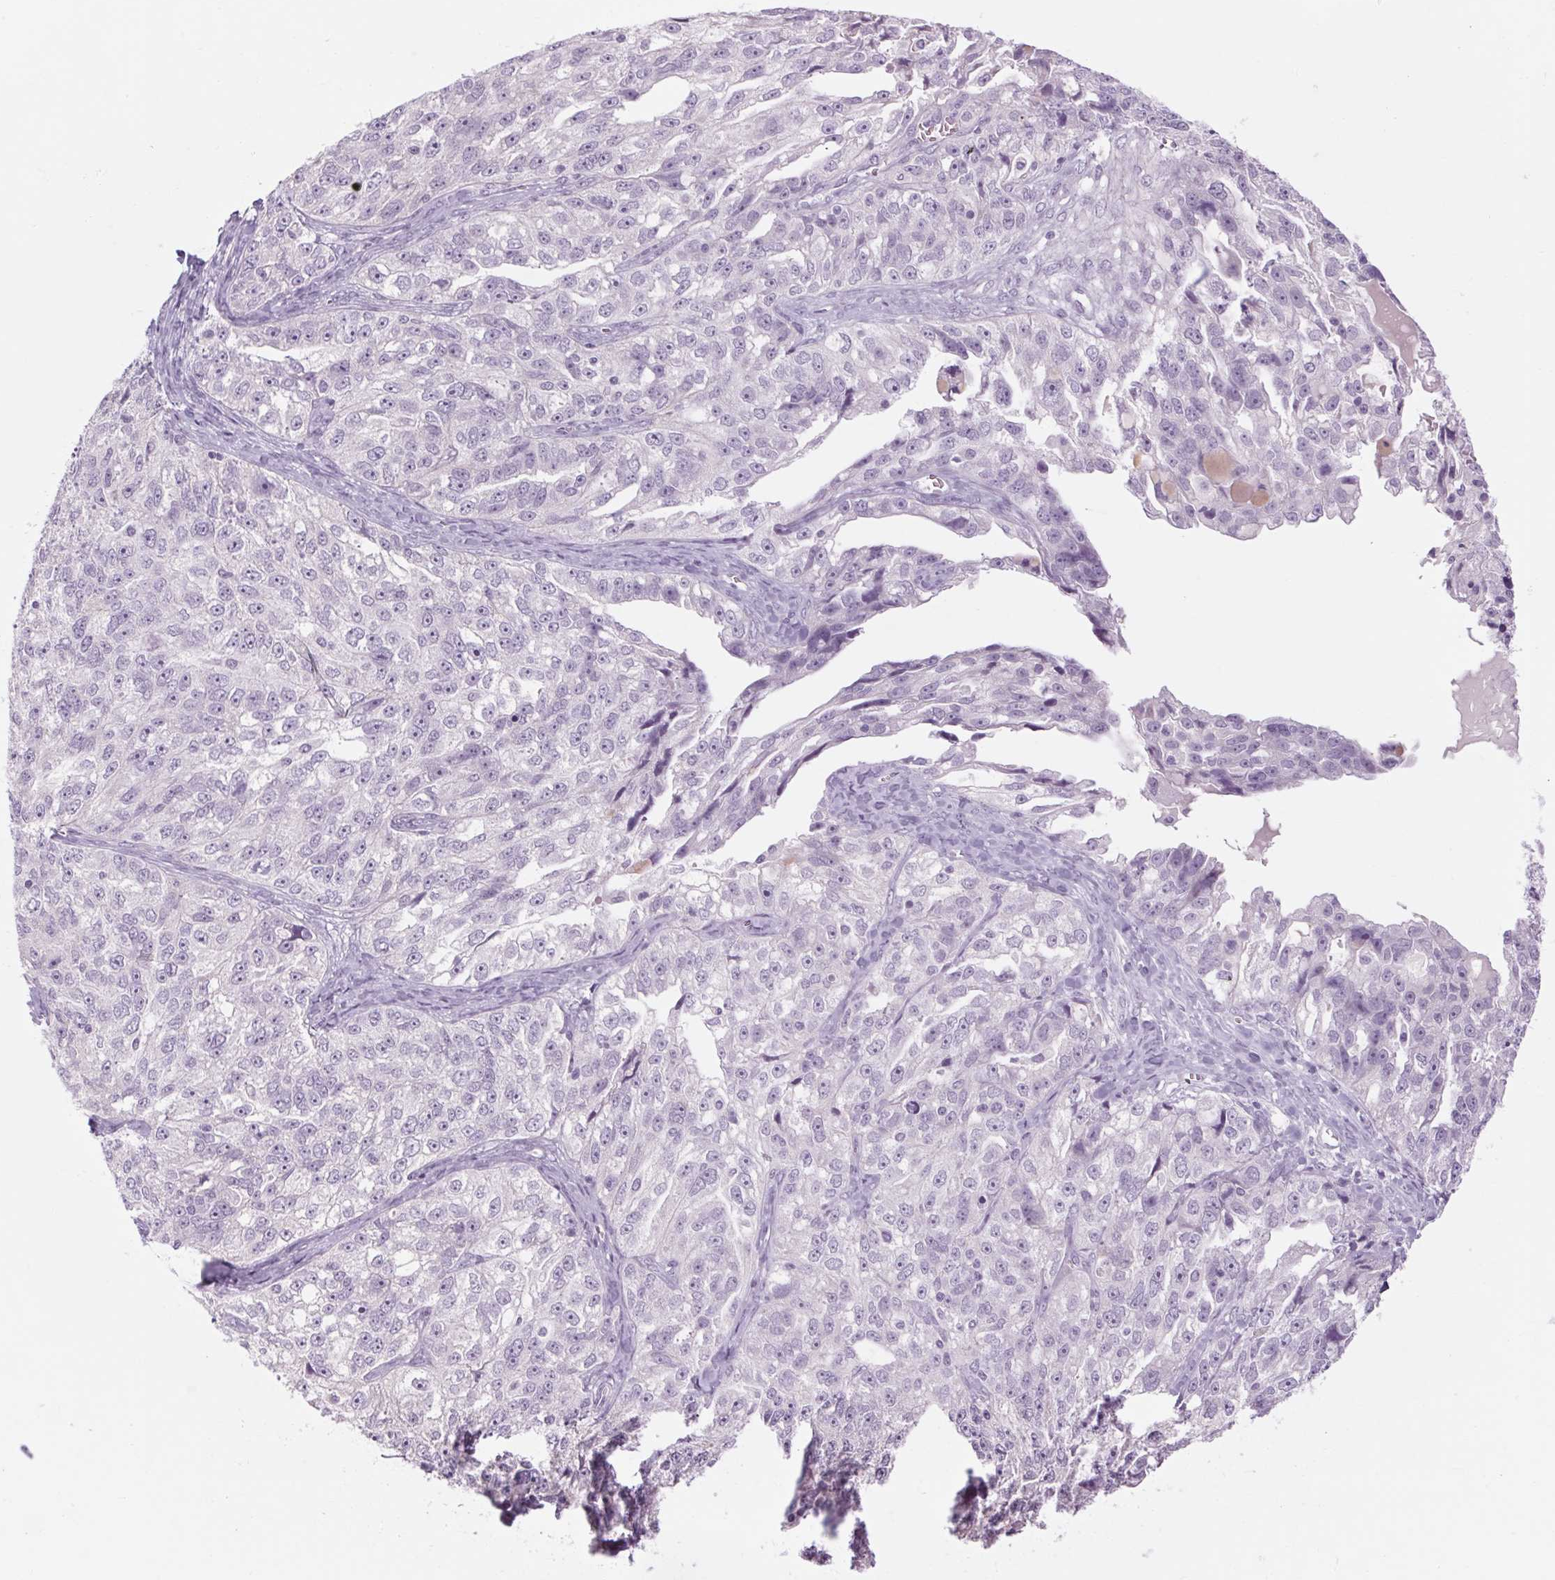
{"staining": {"intensity": "negative", "quantity": "none", "location": "none"}, "tissue": "ovarian cancer", "cell_type": "Tumor cells", "image_type": "cancer", "snomed": [{"axis": "morphology", "description": "Cystadenocarcinoma, serous, NOS"}, {"axis": "topography", "description": "Ovary"}], "caption": "The histopathology image shows no significant staining in tumor cells of ovarian cancer (serous cystadenocarcinoma). (DAB IHC visualized using brightfield microscopy, high magnification).", "gene": "RPTN", "patient": {"sex": "female", "age": 51}}